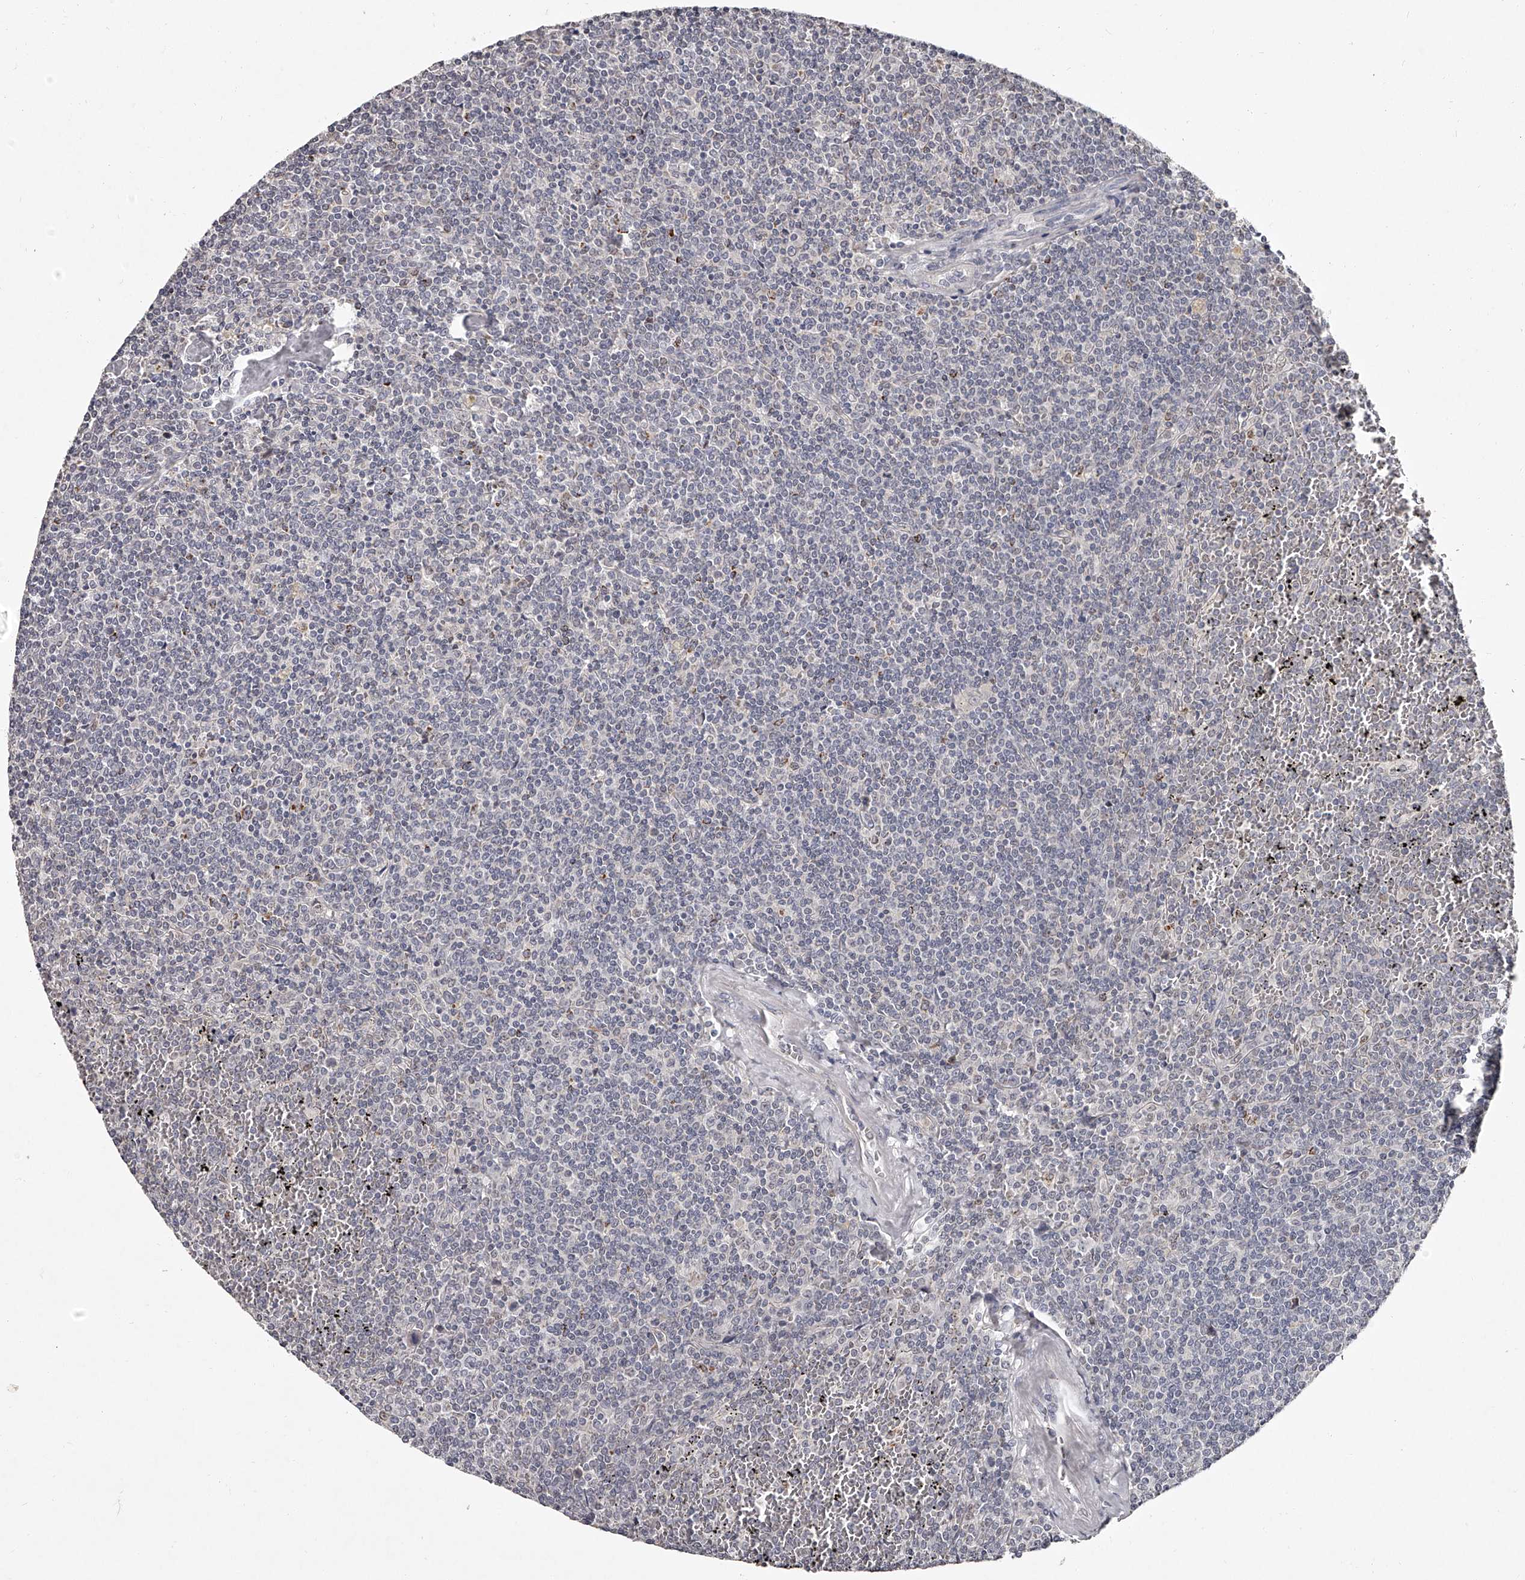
{"staining": {"intensity": "negative", "quantity": "none", "location": "none"}, "tissue": "lymphoma", "cell_type": "Tumor cells", "image_type": "cancer", "snomed": [{"axis": "morphology", "description": "Malignant lymphoma, non-Hodgkin's type, Low grade"}, {"axis": "topography", "description": "Spleen"}], "caption": "Histopathology image shows no protein positivity in tumor cells of lymphoma tissue.", "gene": "NT5DC1", "patient": {"sex": "female", "age": 19}}